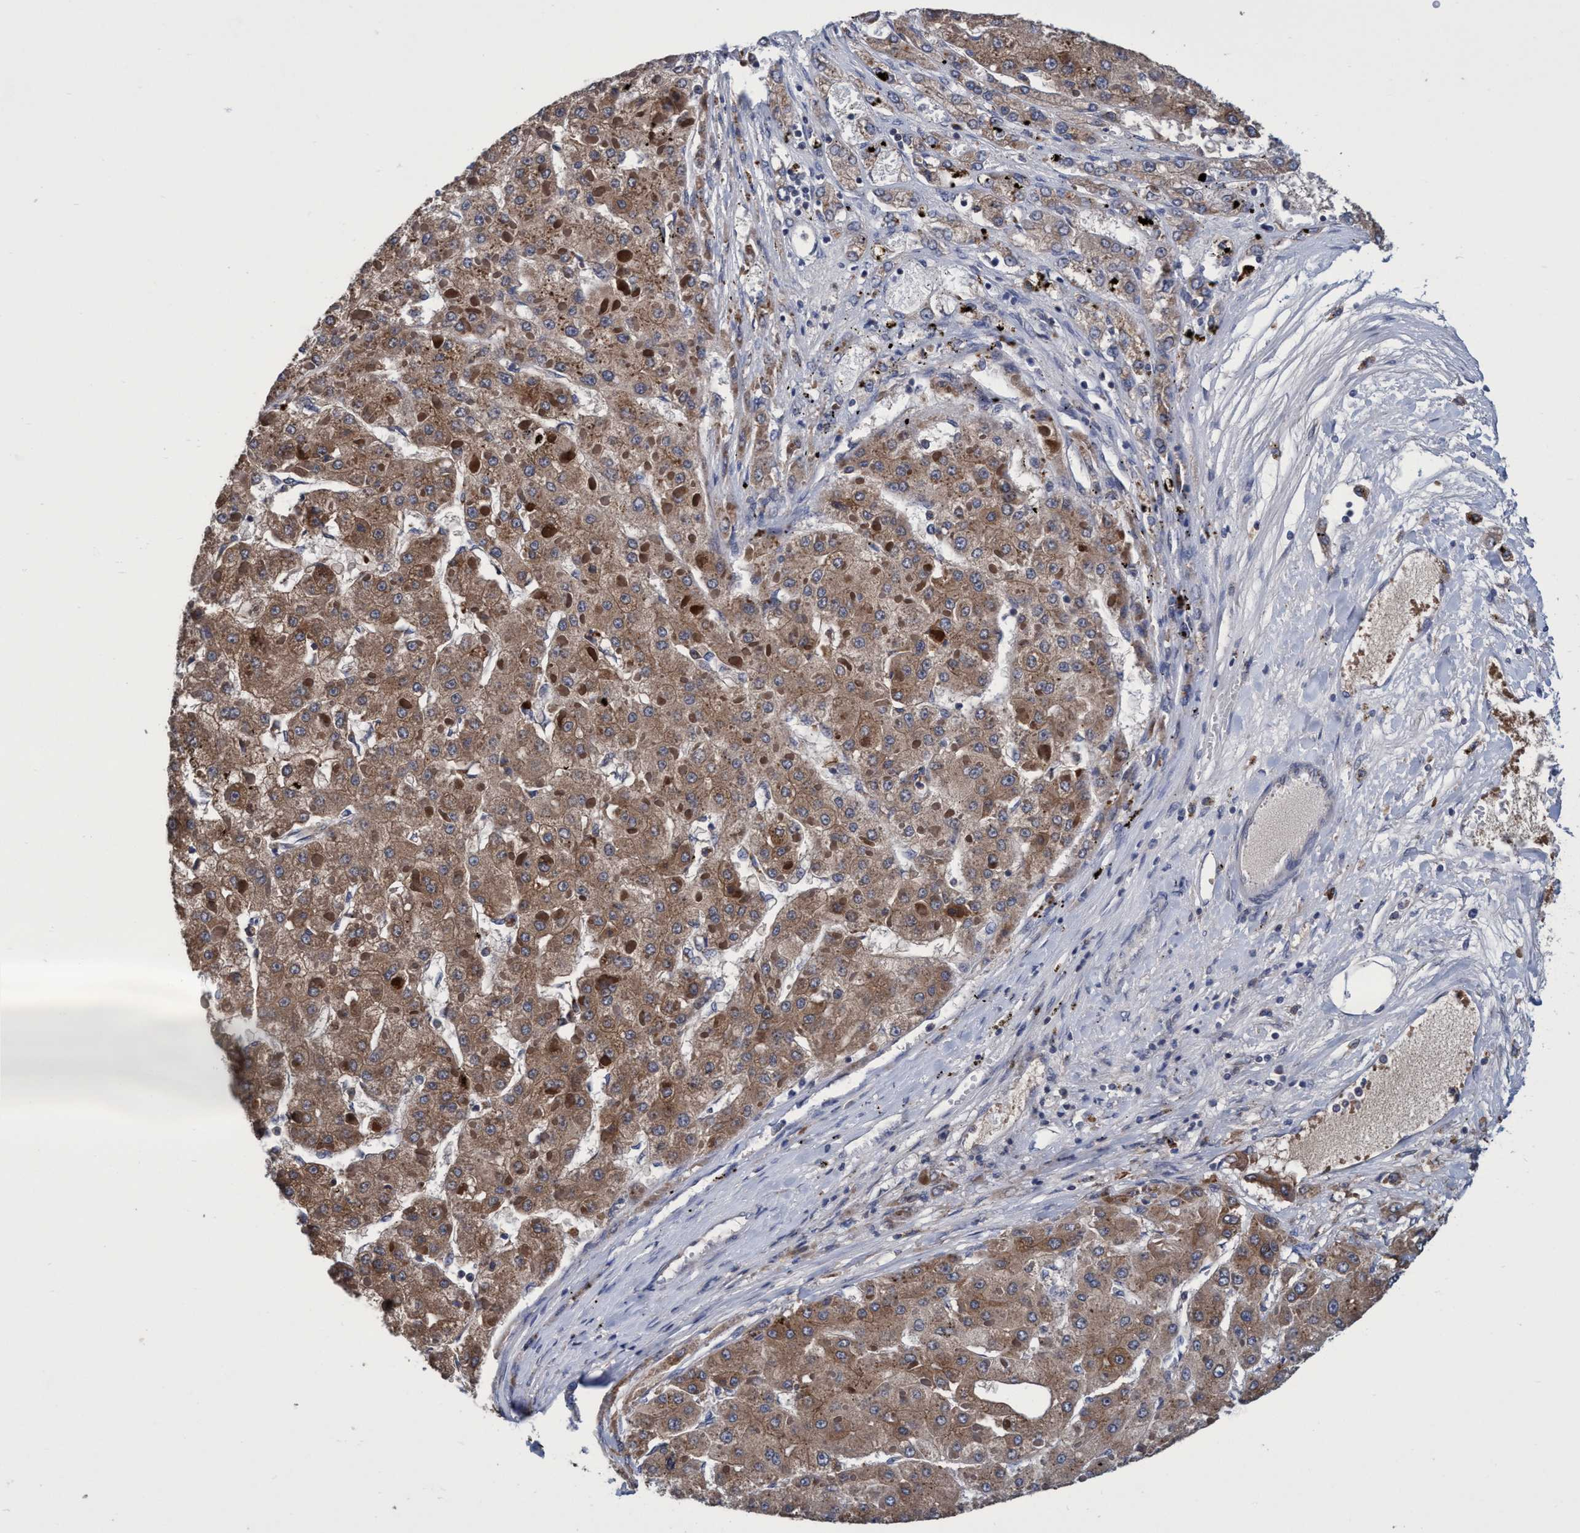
{"staining": {"intensity": "moderate", "quantity": ">75%", "location": "cytoplasmic/membranous"}, "tissue": "liver cancer", "cell_type": "Tumor cells", "image_type": "cancer", "snomed": [{"axis": "morphology", "description": "Carcinoma, Hepatocellular, NOS"}, {"axis": "topography", "description": "Liver"}], "caption": "IHC of human hepatocellular carcinoma (liver) shows medium levels of moderate cytoplasmic/membranous positivity in about >75% of tumor cells. Nuclei are stained in blue.", "gene": "CALCOCO2", "patient": {"sex": "female", "age": 73}}